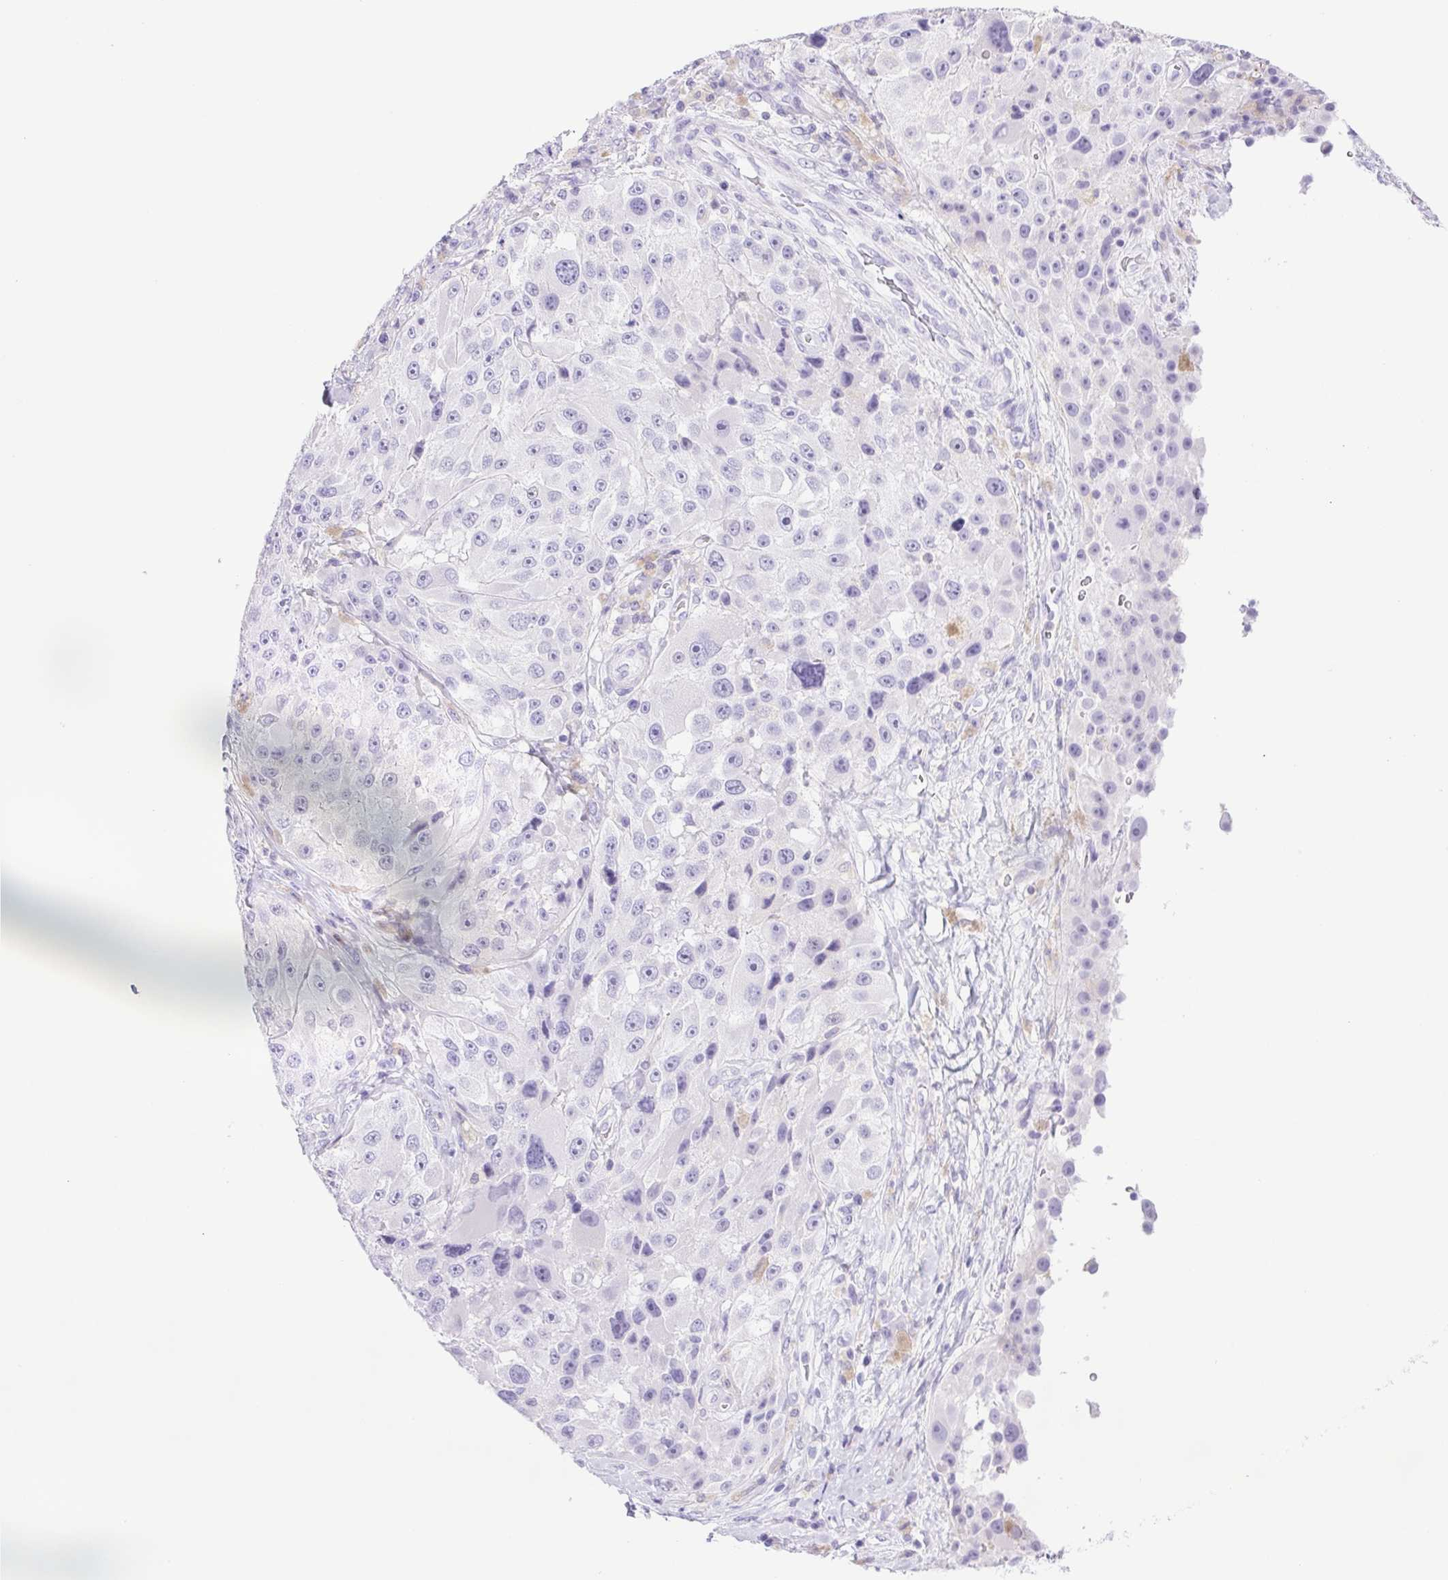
{"staining": {"intensity": "negative", "quantity": "none", "location": "none"}, "tissue": "melanoma", "cell_type": "Tumor cells", "image_type": "cancer", "snomed": [{"axis": "morphology", "description": "Malignant melanoma, Metastatic site"}, {"axis": "topography", "description": "Lymph node"}], "caption": "Tumor cells show no significant protein expression in malignant melanoma (metastatic site). Brightfield microscopy of IHC stained with DAB (brown) and hematoxylin (blue), captured at high magnification.", "gene": "SYNPR", "patient": {"sex": "male", "age": 62}}